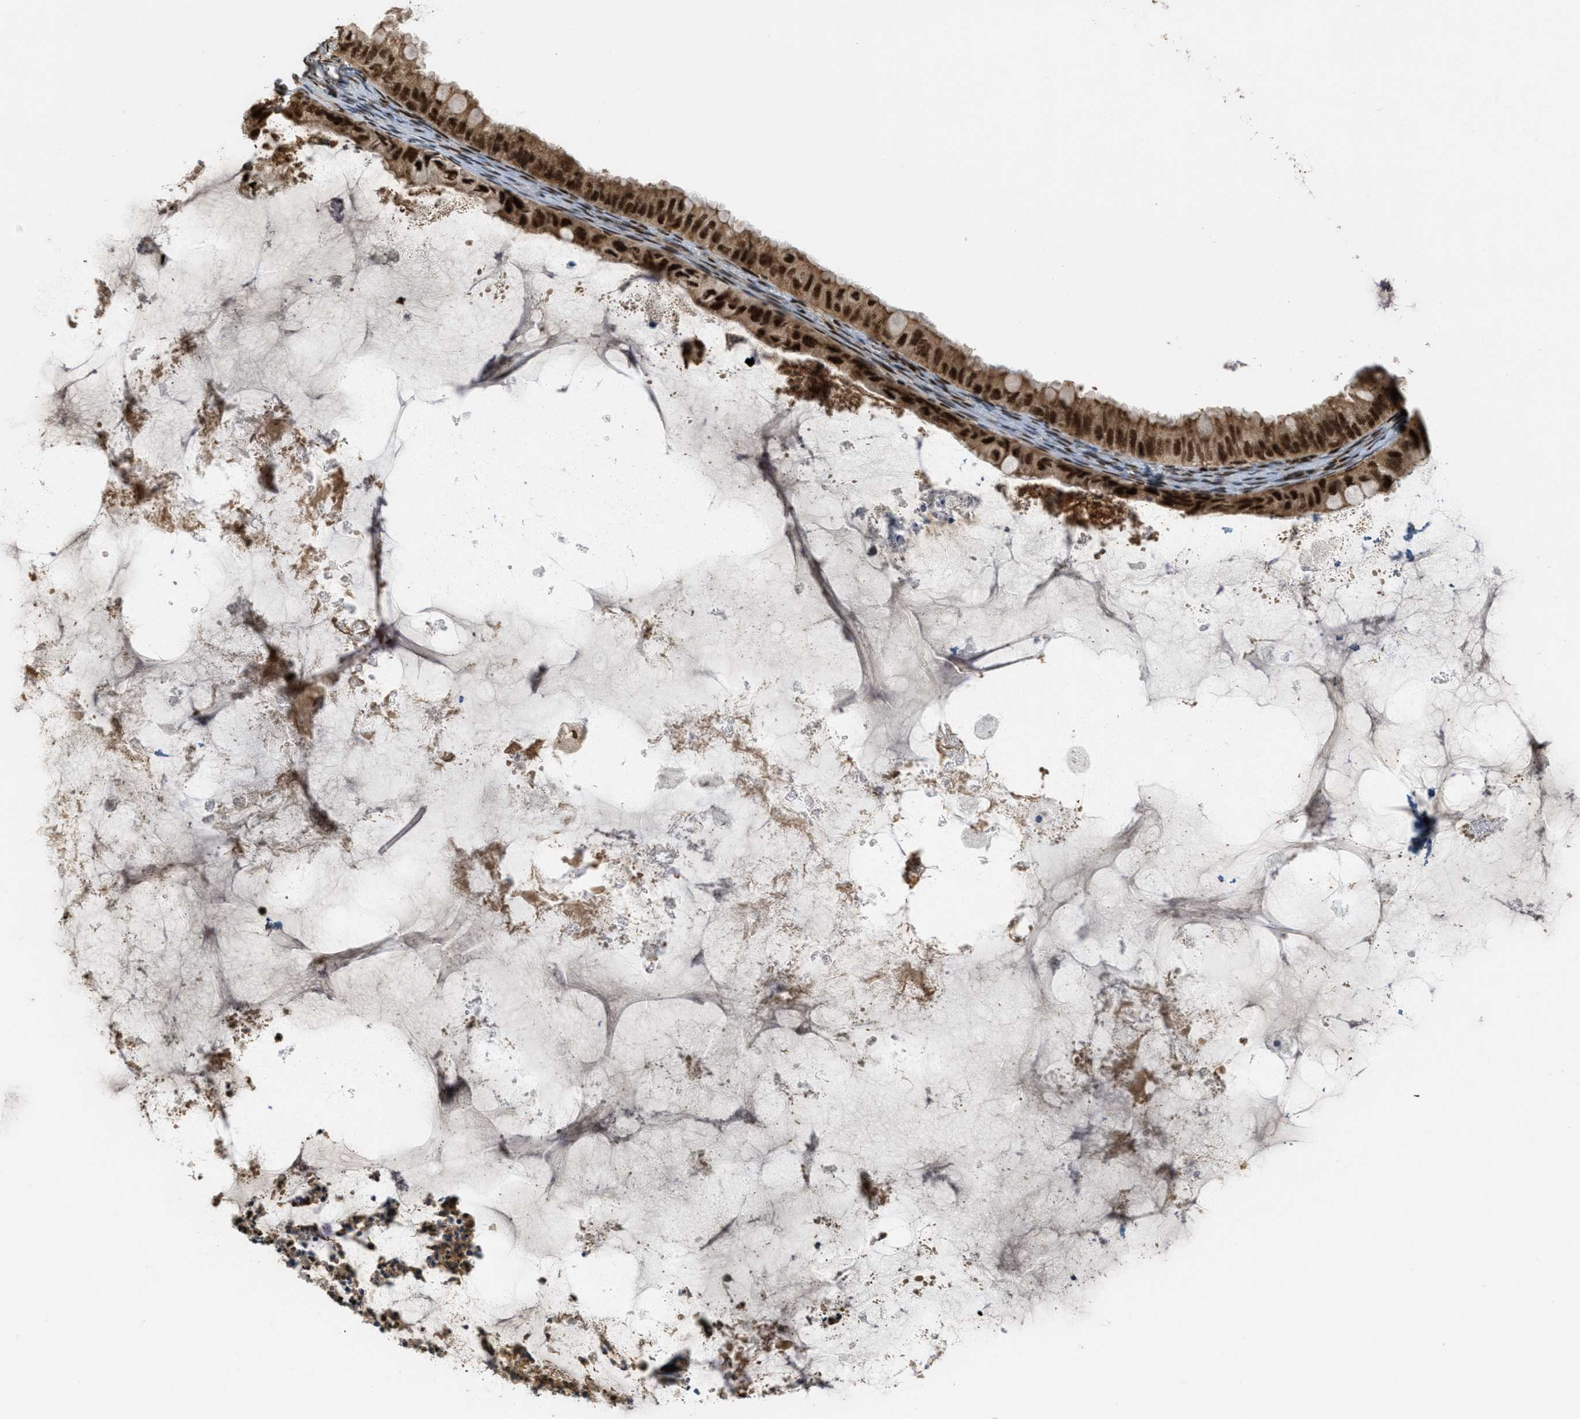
{"staining": {"intensity": "strong", "quantity": ">75%", "location": "cytoplasmic/membranous,nuclear"}, "tissue": "ovarian cancer", "cell_type": "Tumor cells", "image_type": "cancer", "snomed": [{"axis": "morphology", "description": "Cystadenocarcinoma, mucinous, NOS"}, {"axis": "topography", "description": "Ovary"}], "caption": "Immunohistochemistry histopathology image of human mucinous cystadenocarcinoma (ovarian) stained for a protein (brown), which exhibits high levels of strong cytoplasmic/membranous and nuclear positivity in approximately >75% of tumor cells.", "gene": "TLK1", "patient": {"sex": "female", "age": 80}}